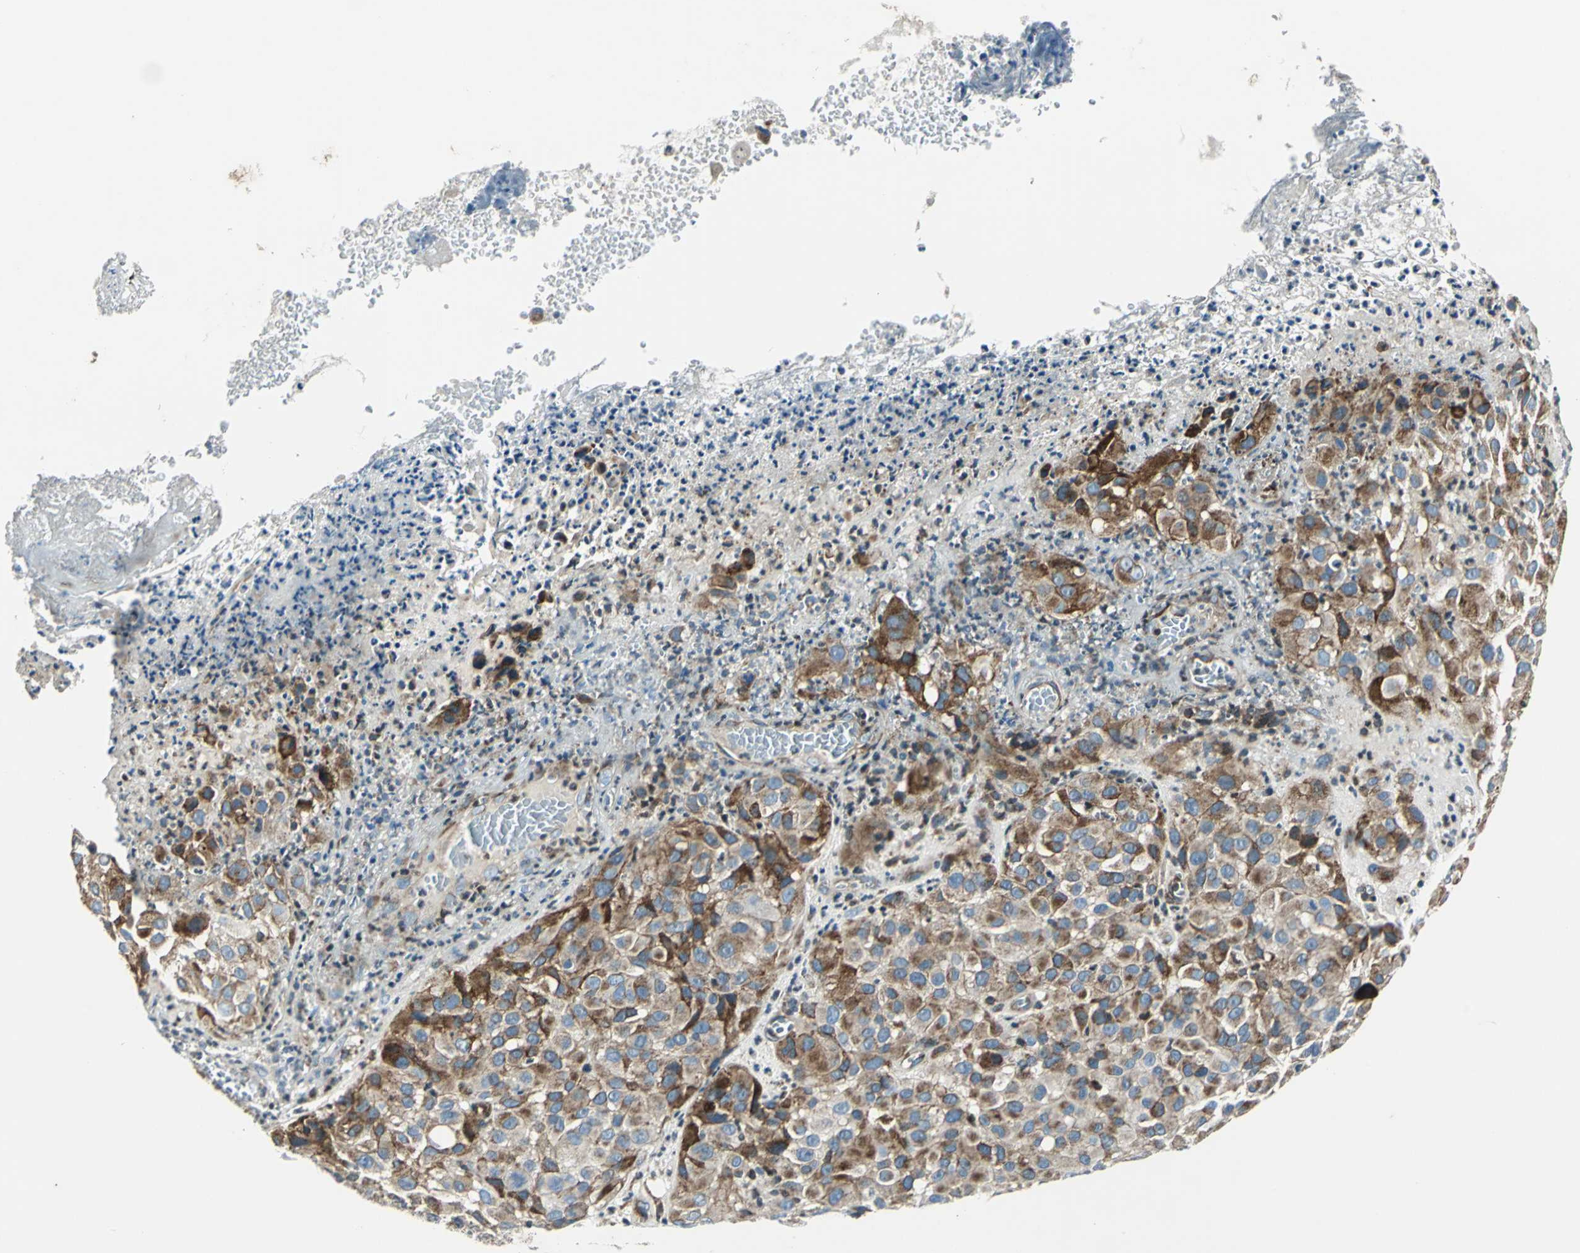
{"staining": {"intensity": "strong", "quantity": ">75%", "location": "cytoplasmic/membranous"}, "tissue": "melanoma", "cell_type": "Tumor cells", "image_type": "cancer", "snomed": [{"axis": "morphology", "description": "Malignant melanoma, NOS"}, {"axis": "topography", "description": "Skin"}], "caption": "The immunohistochemical stain shows strong cytoplasmic/membranous staining in tumor cells of melanoma tissue.", "gene": "HTATIP2", "patient": {"sex": "female", "age": 21}}